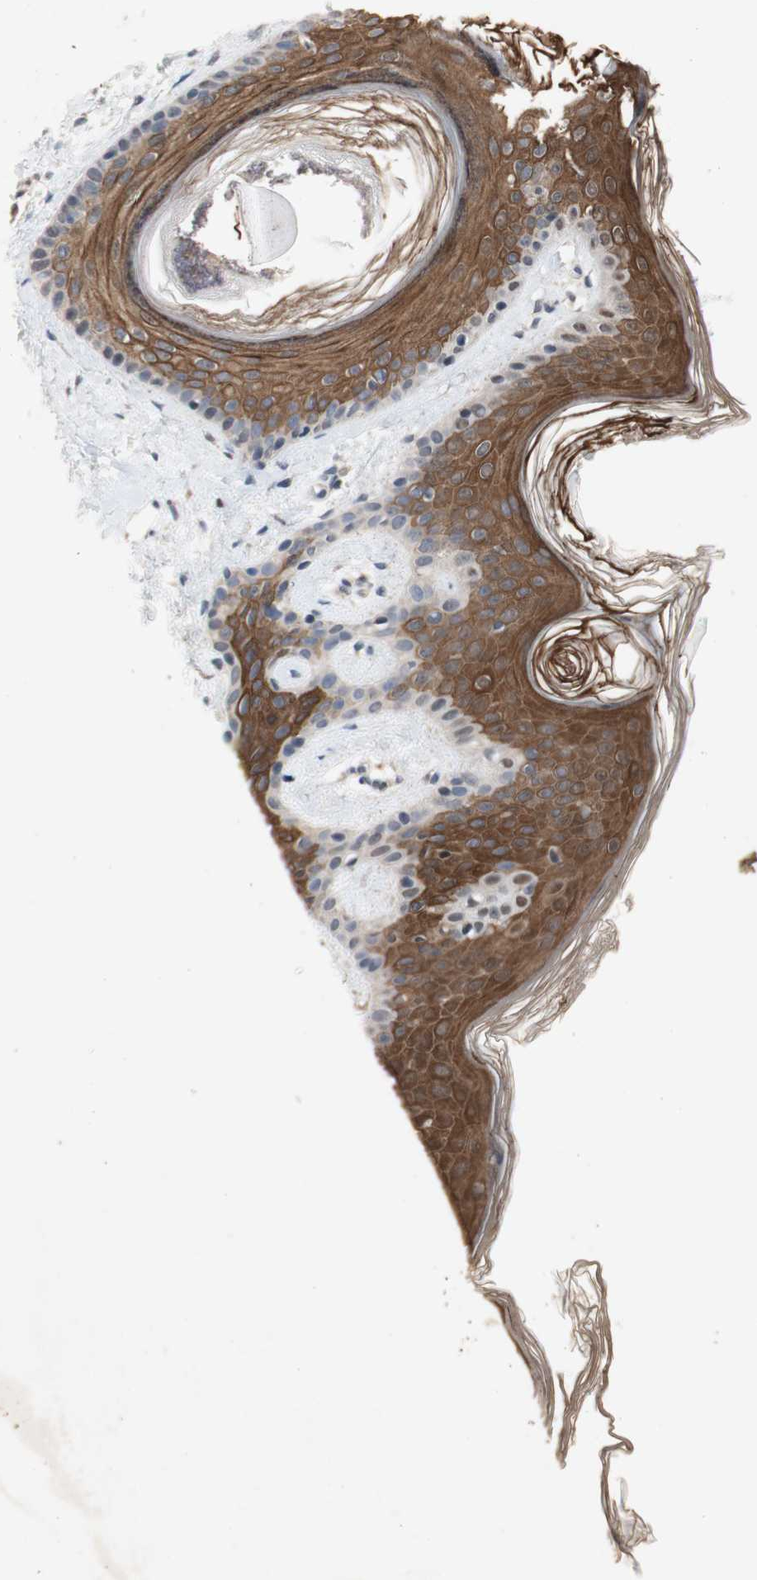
{"staining": {"intensity": "moderate", "quantity": ">75%", "location": "cytoplasmic/membranous"}, "tissue": "skin", "cell_type": "Fibroblasts", "image_type": "normal", "snomed": [{"axis": "morphology", "description": "Normal tissue, NOS"}, {"axis": "topography", "description": "Skin"}], "caption": "Protein analysis of normal skin exhibits moderate cytoplasmic/membranous staining in approximately >75% of fibroblasts.", "gene": "FOSB", "patient": {"sex": "male", "age": 16}}